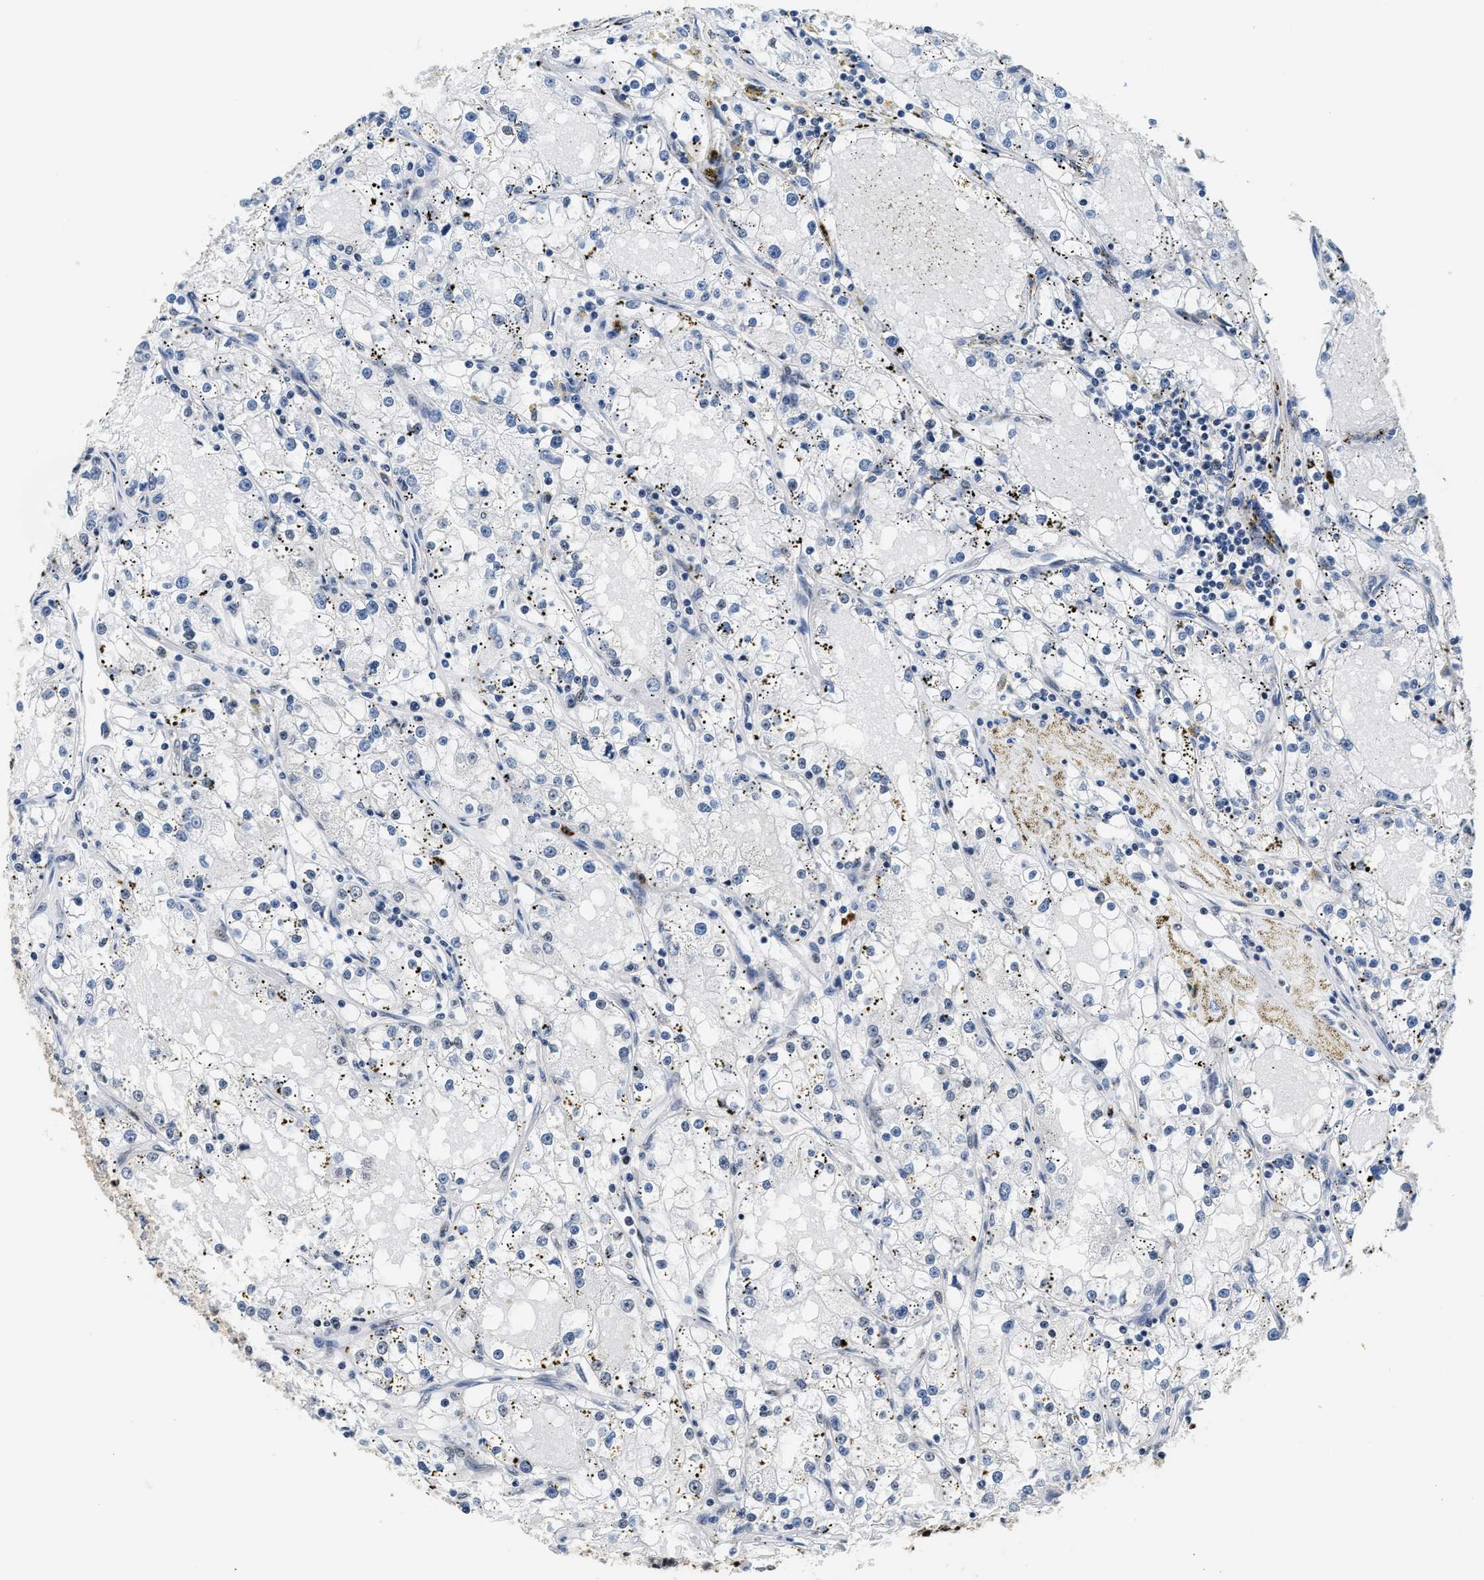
{"staining": {"intensity": "negative", "quantity": "none", "location": "none"}, "tissue": "renal cancer", "cell_type": "Tumor cells", "image_type": "cancer", "snomed": [{"axis": "morphology", "description": "Adenocarcinoma, NOS"}, {"axis": "topography", "description": "Kidney"}], "caption": "Tumor cells show no significant protein staining in renal adenocarcinoma. (Stains: DAB (3,3'-diaminobenzidine) immunohistochemistry (IHC) with hematoxylin counter stain, Microscopy: brightfield microscopy at high magnification).", "gene": "CCNDBP1", "patient": {"sex": "male", "age": 56}}